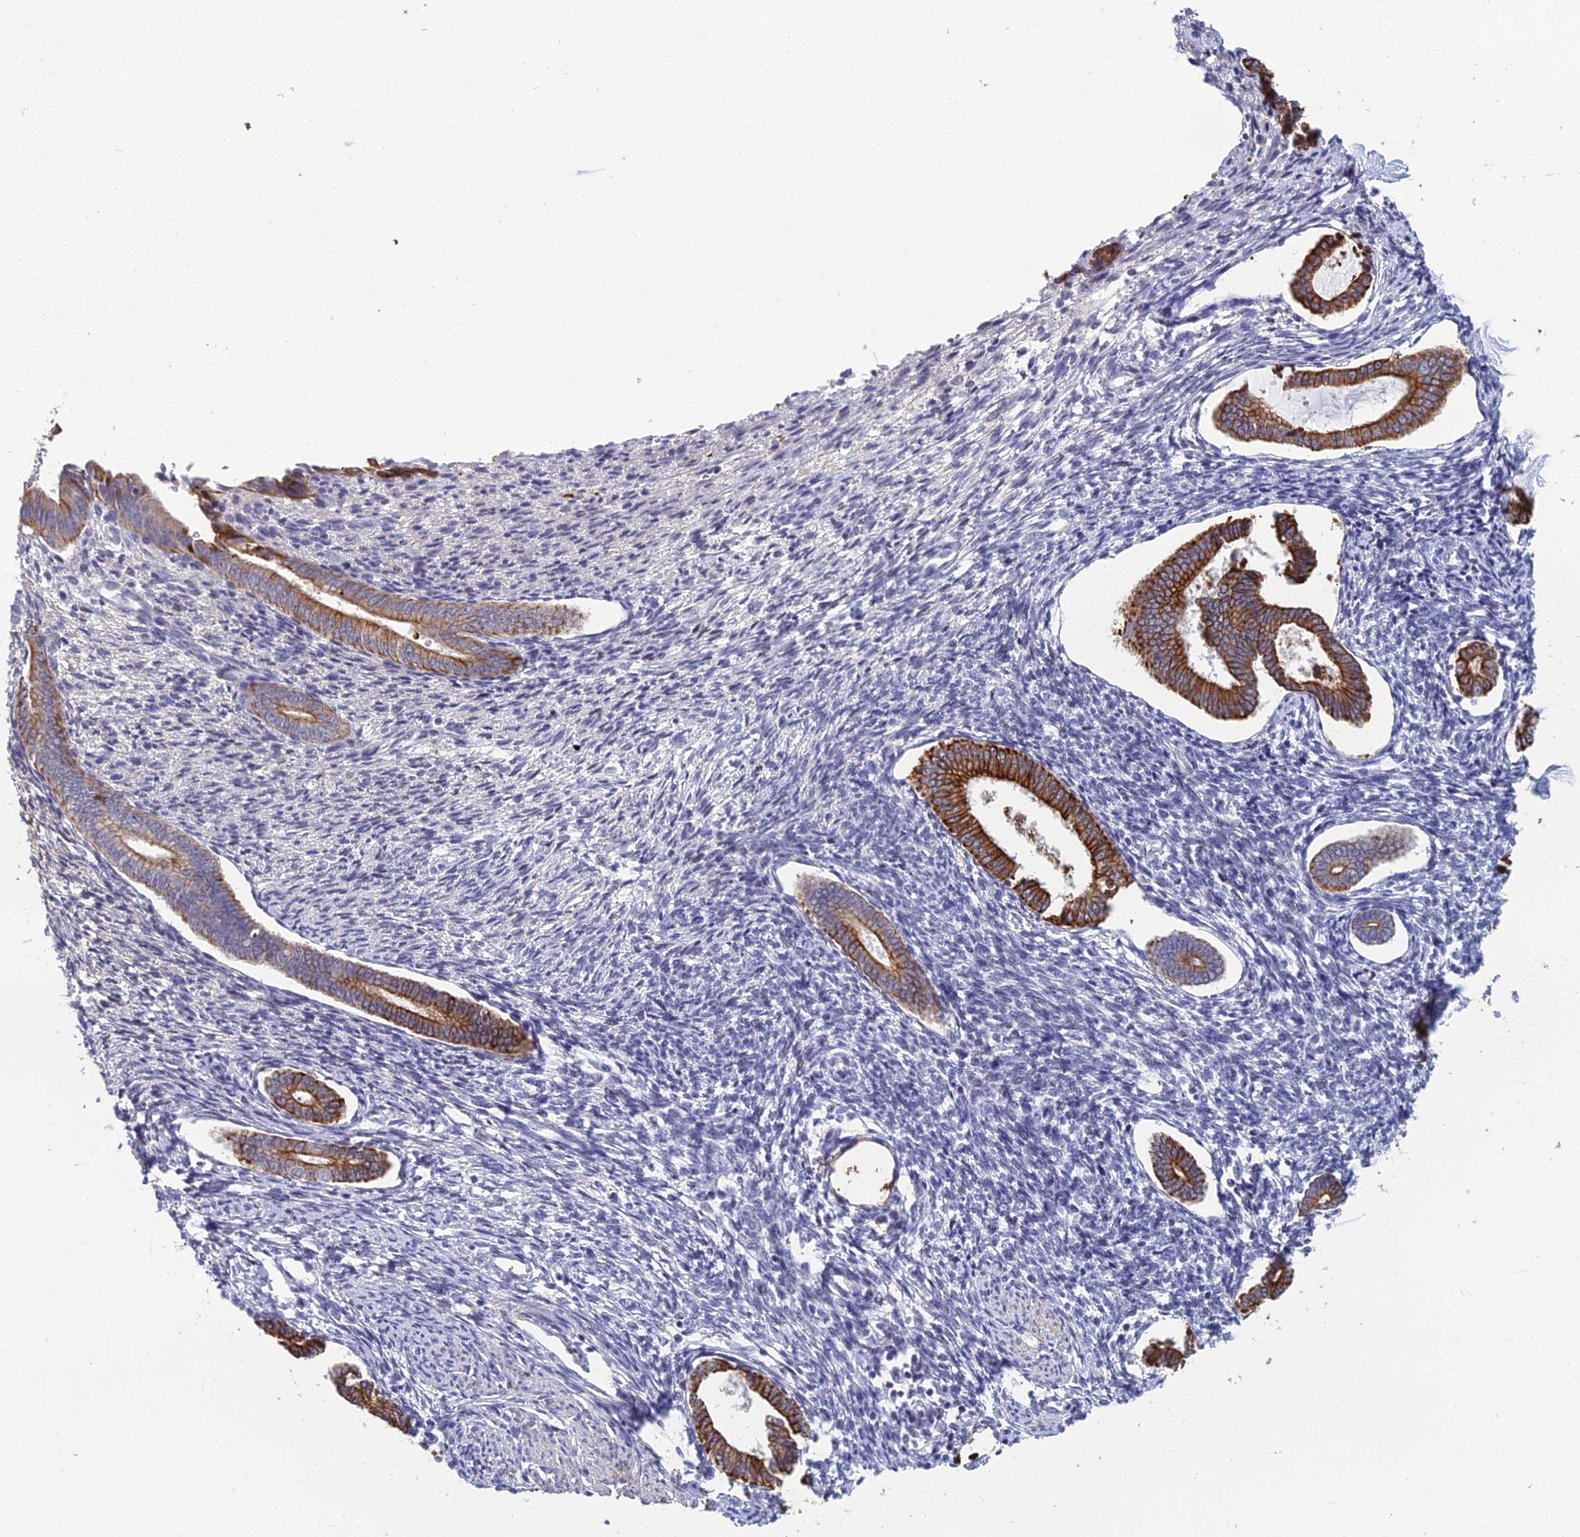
{"staining": {"intensity": "negative", "quantity": "none", "location": "none"}, "tissue": "endometrium", "cell_type": "Cells in endometrial stroma", "image_type": "normal", "snomed": [{"axis": "morphology", "description": "Normal tissue, NOS"}, {"axis": "topography", "description": "Endometrium"}], "caption": "Cells in endometrial stroma show no significant protein expression in benign endometrium. (DAB (3,3'-diaminobenzidine) immunohistochemistry (IHC), high magnification).", "gene": "LZTS2", "patient": {"sex": "female", "age": 56}}